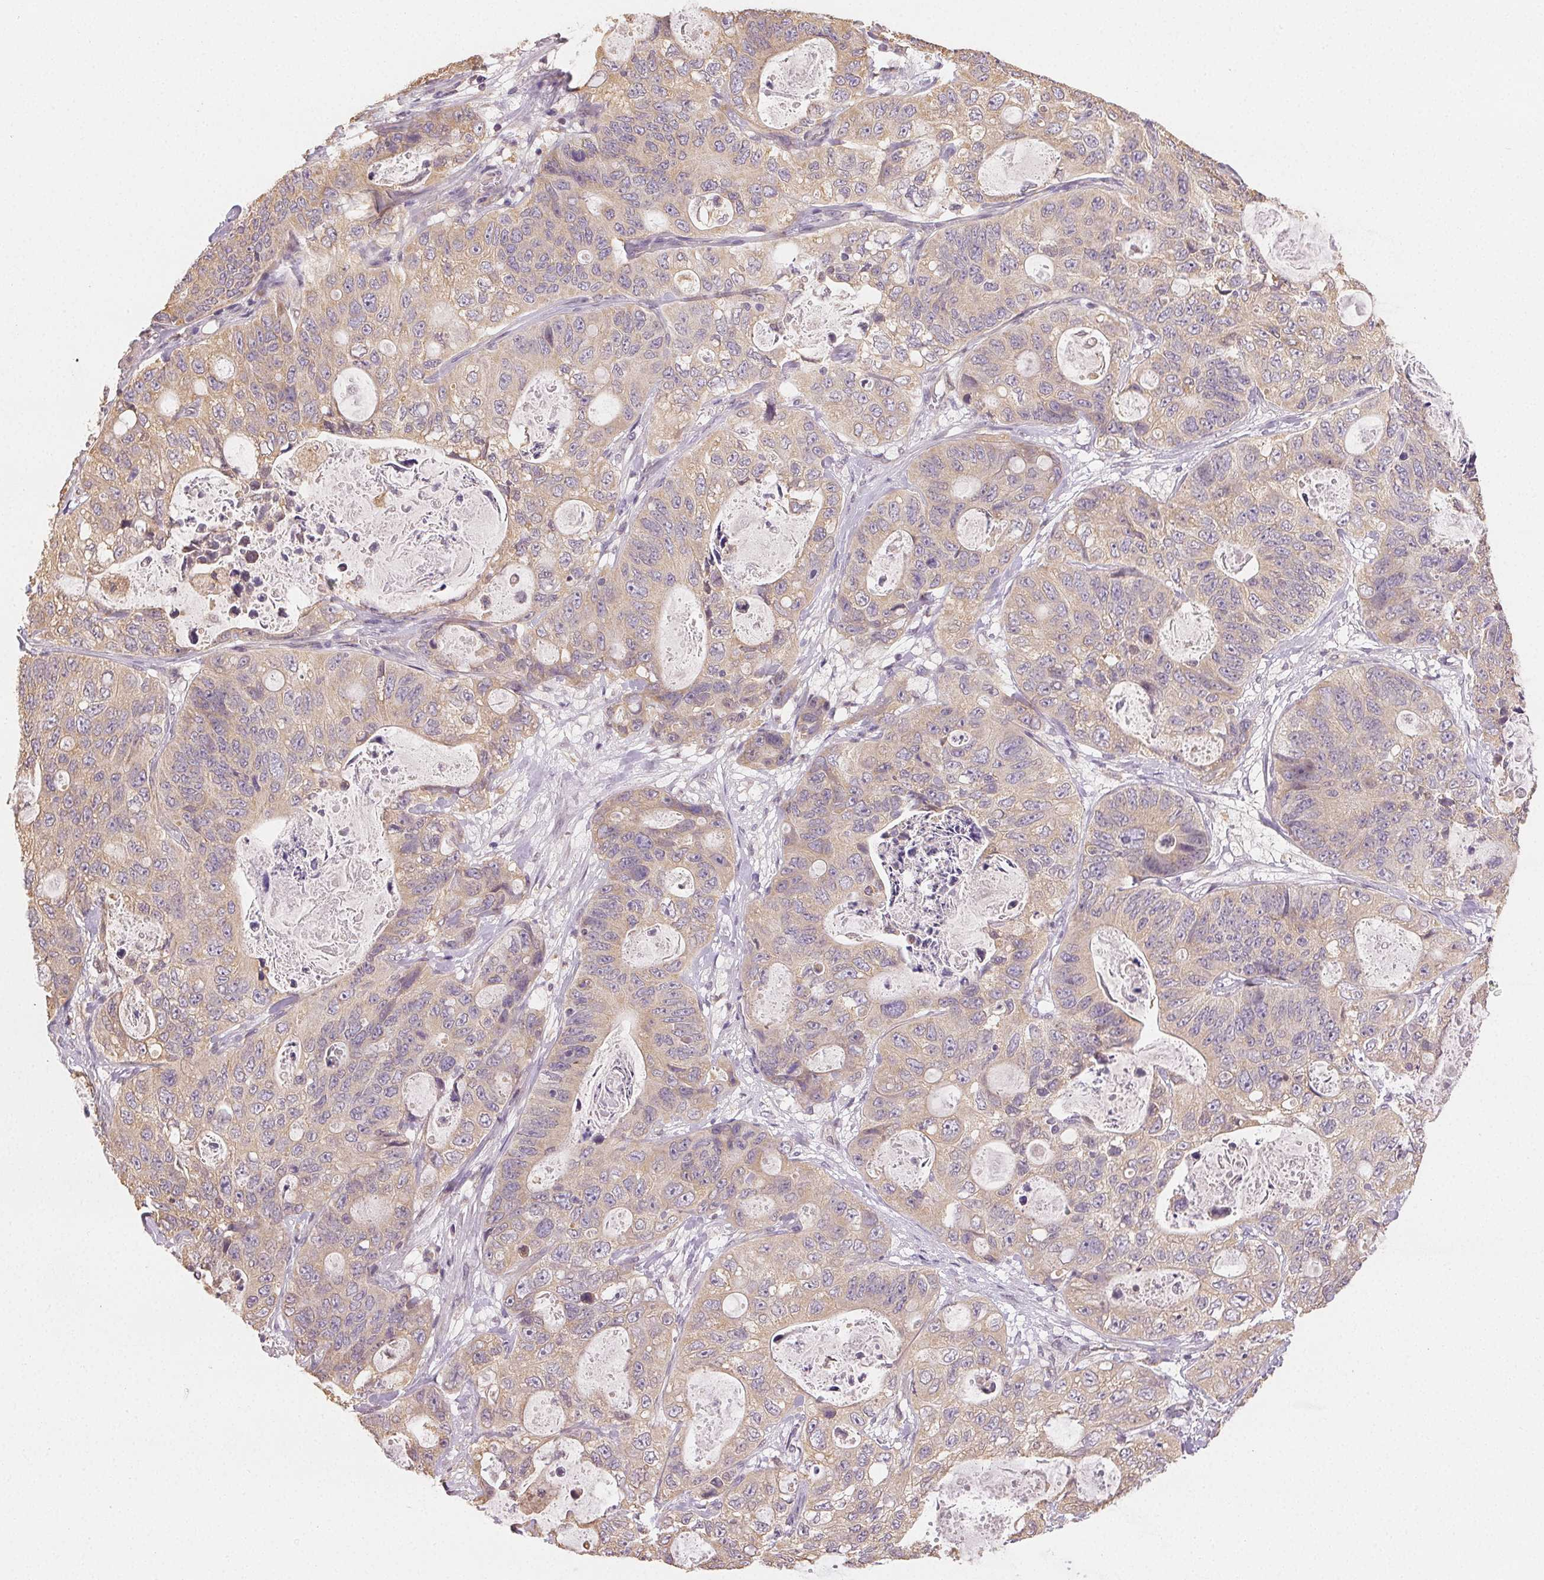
{"staining": {"intensity": "weak", "quantity": "25%-75%", "location": "cytoplasmic/membranous"}, "tissue": "stomach cancer", "cell_type": "Tumor cells", "image_type": "cancer", "snomed": [{"axis": "morphology", "description": "Normal tissue, NOS"}, {"axis": "morphology", "description": "Adenocarcinoma, NOS"}, {"axis": "topography", "description": "Stomach"}], "caption": "Adenocarcinoma (stomach) stained with DAB (3,3'-diaminobenzidine) immunohistochemistry reveals low levels of weak cytoplasmic/membranous staining in about 25%-75% of tumor cells.", "gene": "SEZ6L2", "patient": {"sex": "female", "age": 89}}